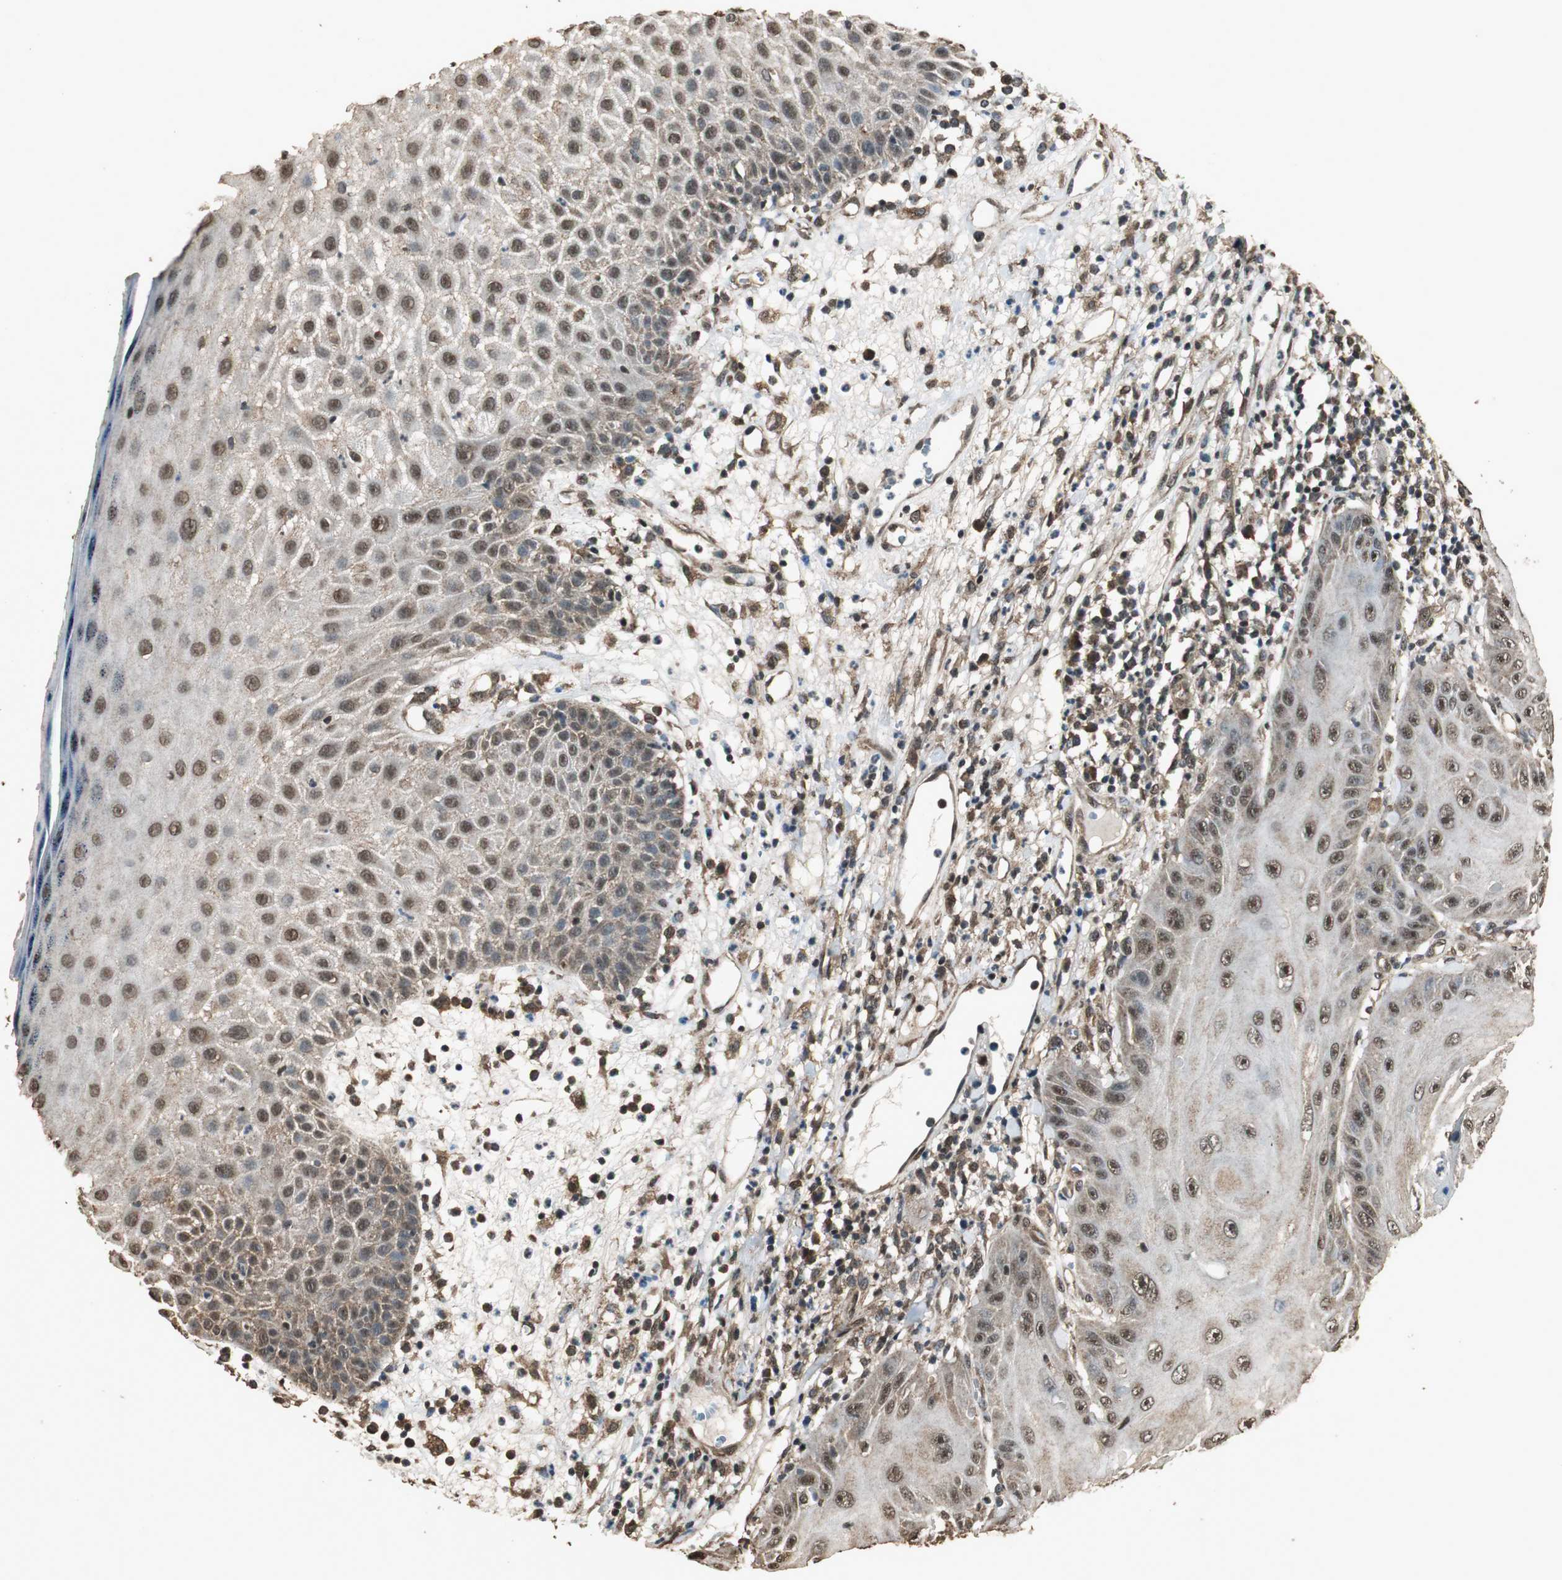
{"staining": {"intensity": "moderate", "quantity": ">75%", "location": "cytoplasmic/membranous,nuclear"}, "tissue": "skin cancer", "cell_type": "Tumor cells", "image_type": "cancer", "snomed": [{"axis": "morphology", "description": "Squamous cell carcinoma, NOS"}, {"axis": "topography", "description": "Skin"}], "caption": "A medium amount of moderate cytoplasmic/membranous and nuclear positivity is present in about >75% of tumor cells in skin cancer tissue.", "gene": "PPP1R13B", "patient": {"sex": "female", "age": 78}}